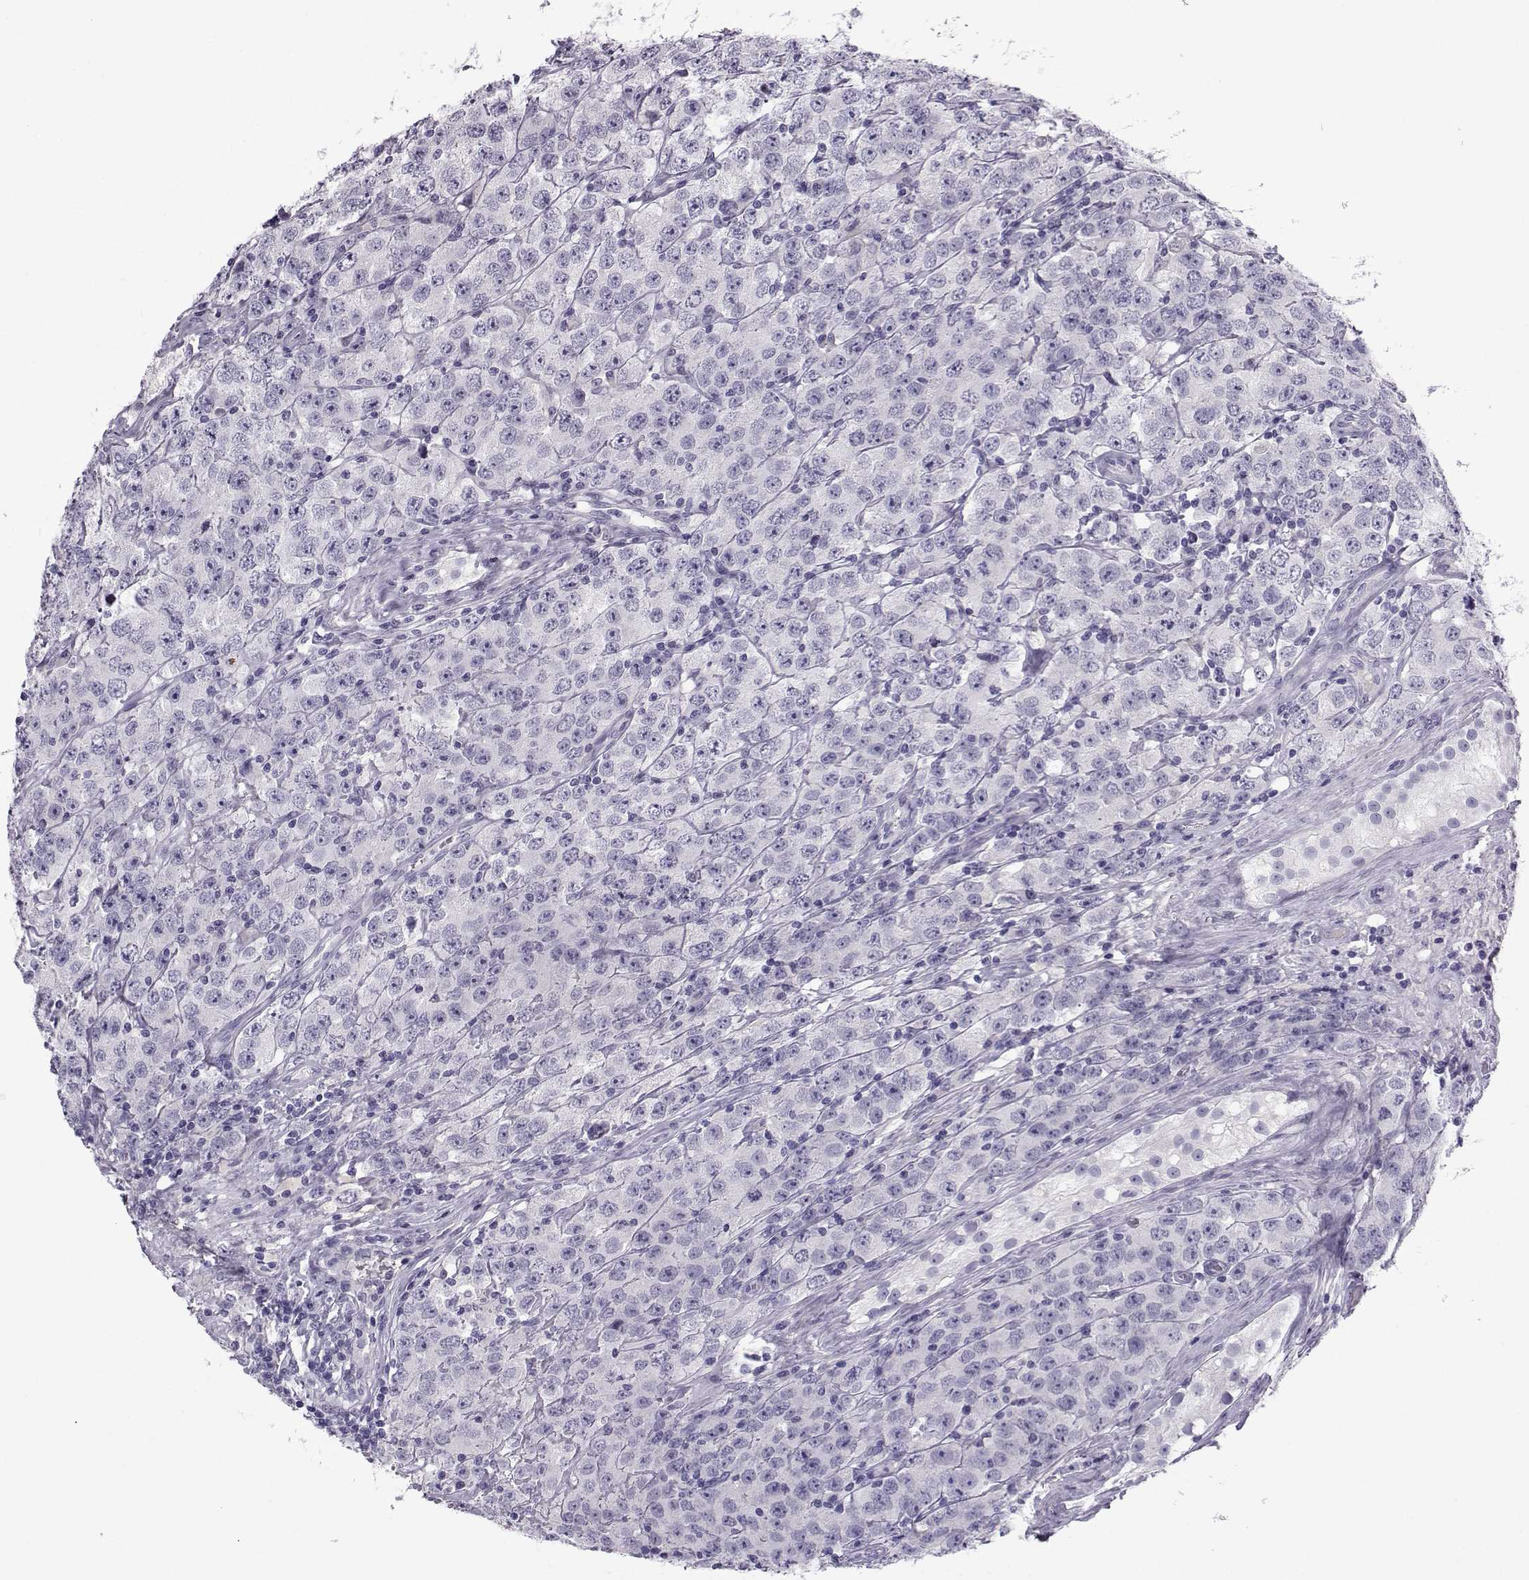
{"staining": {"intensity": "negative", "quantity": "none", "location": "none"}, "tissue": "testis cancer", "cell_type": "Tumor cells", "image_type": "cancer", "snomed": [{"axis": "morphology", "description": "Seminoma, NOS"}, {"axis": "topography", "description": "Testis"}], "caption": "This is an immunohistochemistry histopathology image of testis cancer. There is no expression in tumor cells.", "gene": "ARMC2", "patient": {"sex": "male", "age": 52}}